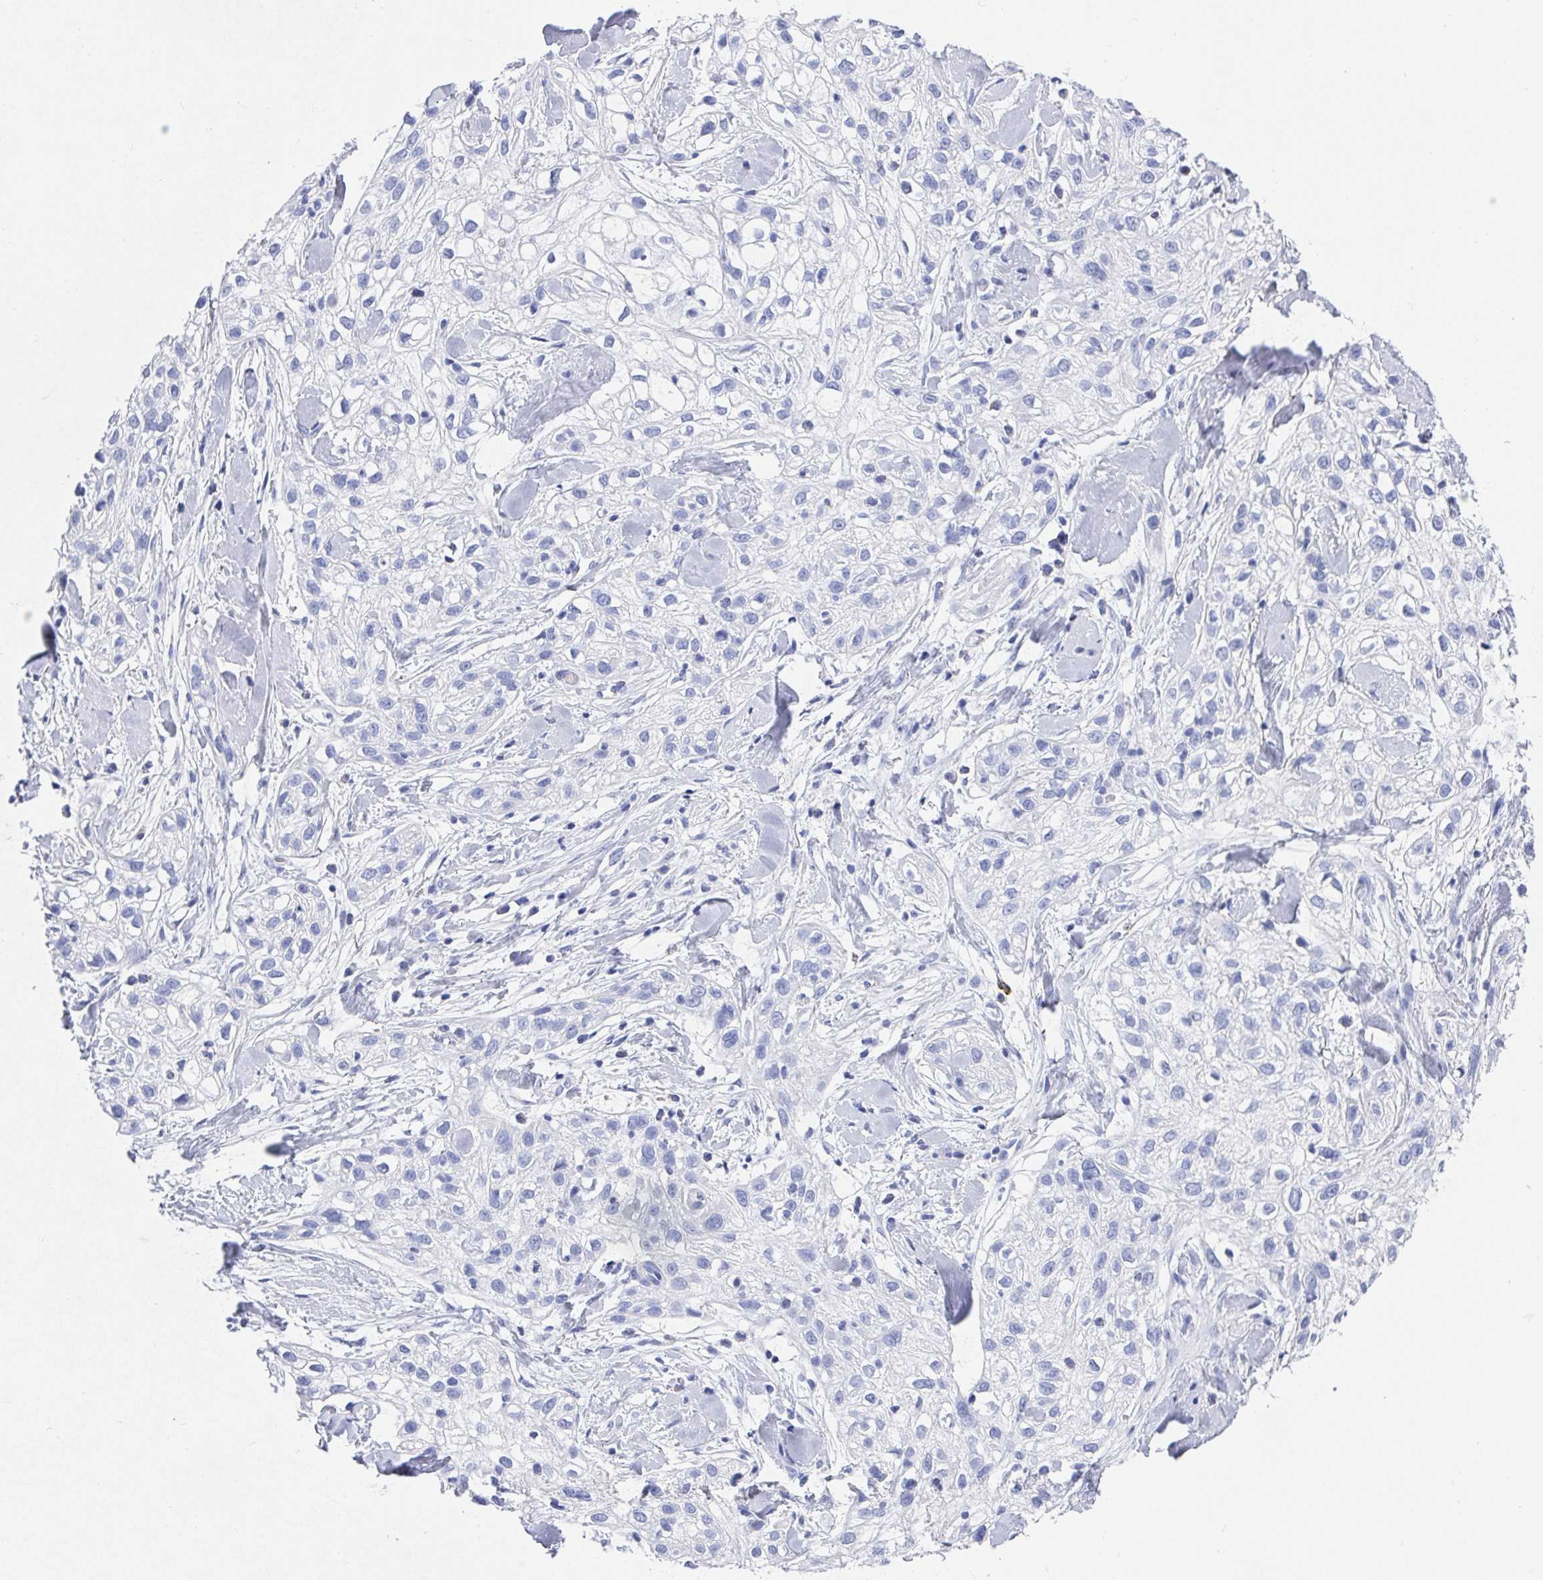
{"staining": {"intensity": "negative", "quantity": "none", "location": "none"}, "tissue": "skin cancer", "cell_type": "Tumor cells", "image_type": "cancer", "snomed": [{"axis": "morphology", "description": "Squamous cell carcinoma, NOS"}, {"axis": "topography", "description": "Skin"}], "caption": "A micrograph of squamous cell carcinoma (skin) stained for a protein displays no brown staining in tumor cells.", "gene": "GRIA1", "patient": {"sex": "male", "age": 82}}